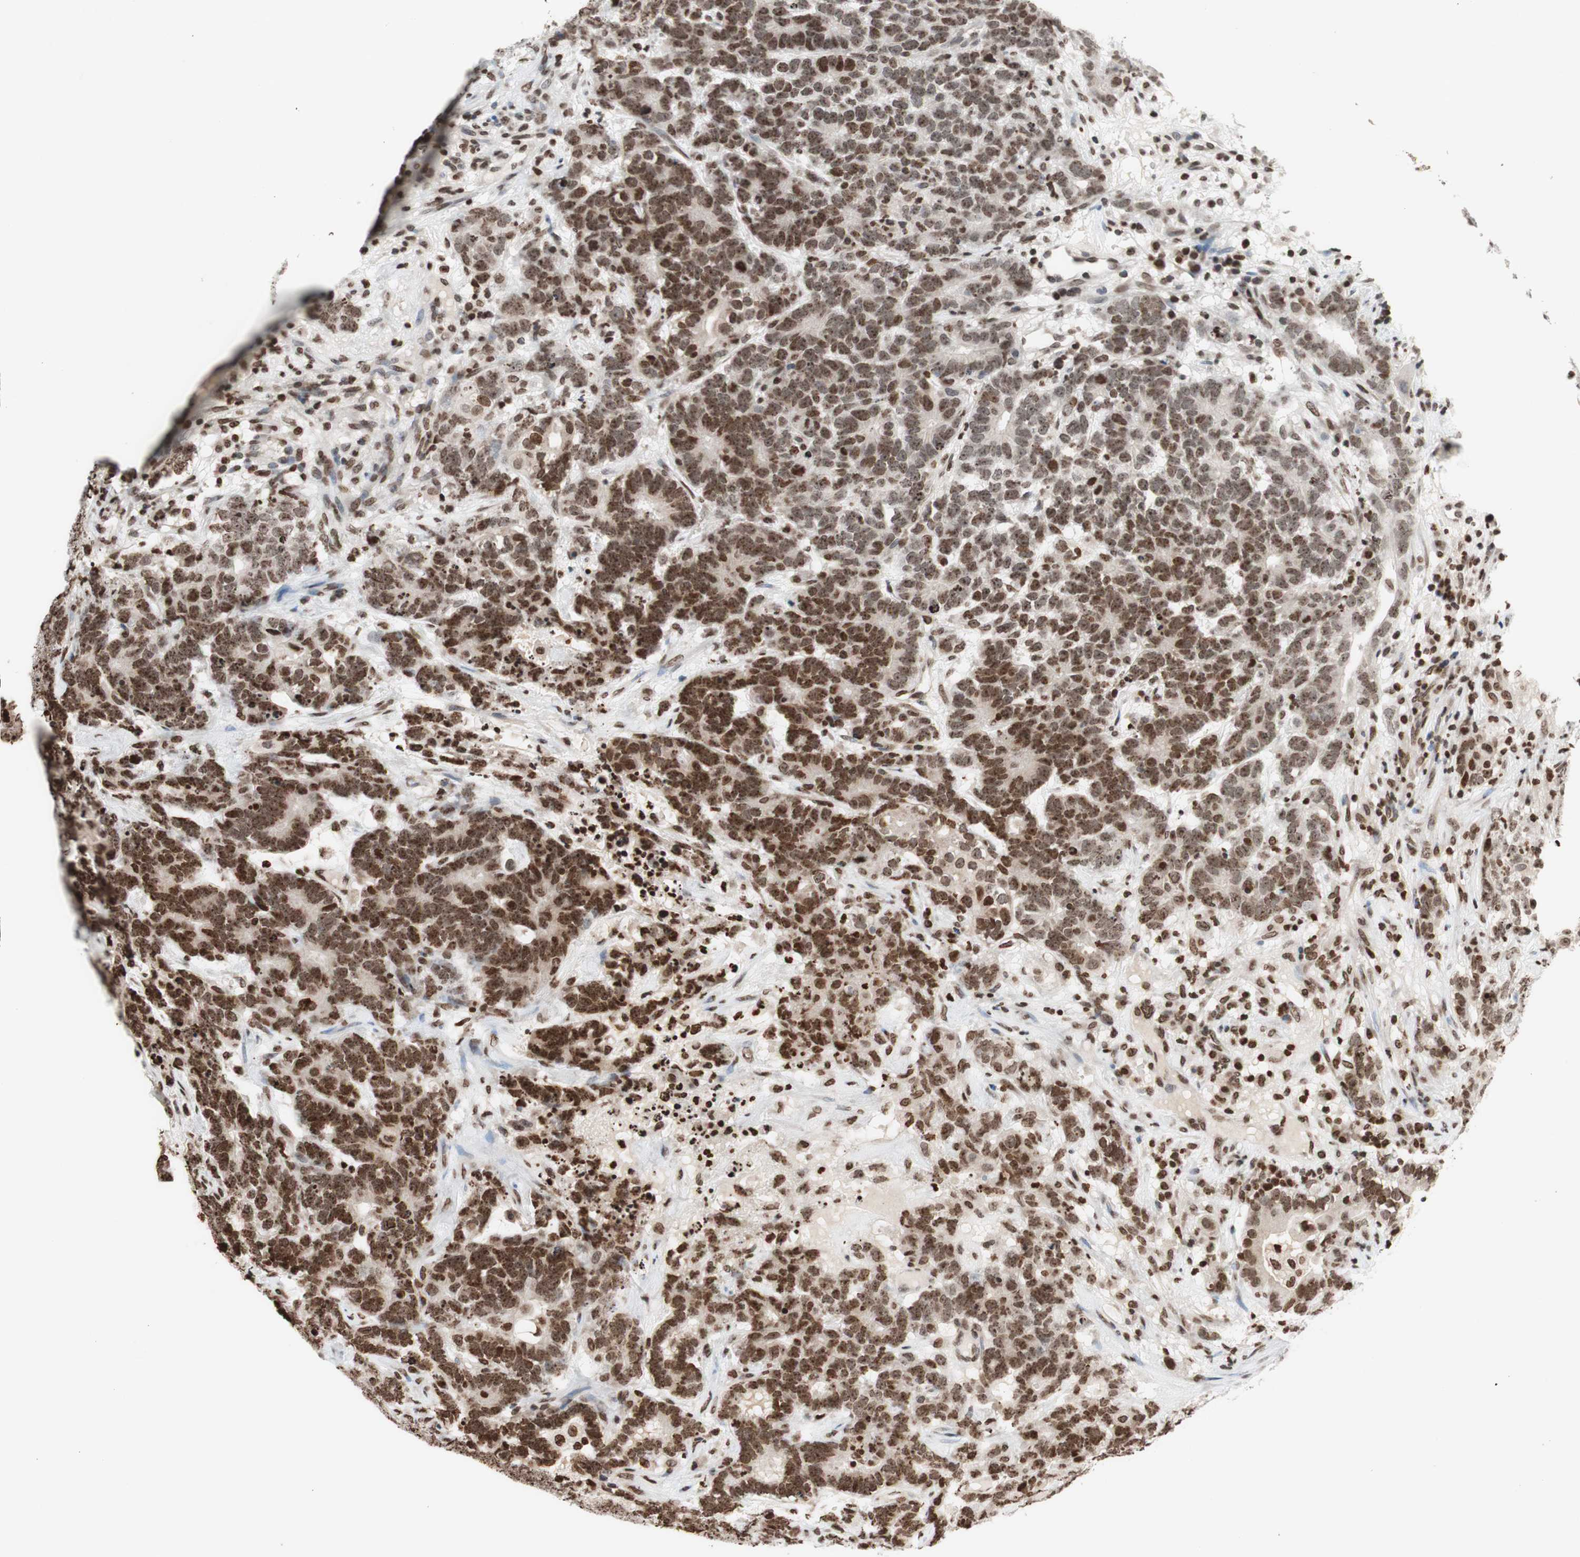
{"staining": {"intensity": "moderate", "quantity": ">75%", "location": "nuclear"}, "tissue": "testis cancer", "cell_type": "Tumor cells", "image_type": "cancer", "snomed": [{"axis": "morphology", "description": "Carcinoma, Embryonal, NOS"}, {"axis": "topography", "description": "Testis"}], "caption": "IHC (DAB (3,3'-diaminobenzidine)) staining of testis embryonal carcinoma demonstrates moderate nuclear protein staining in approximately >75% of tumor cells.", "gene": "NCOA3", "patient": {"sex": "male", "age": 26}}